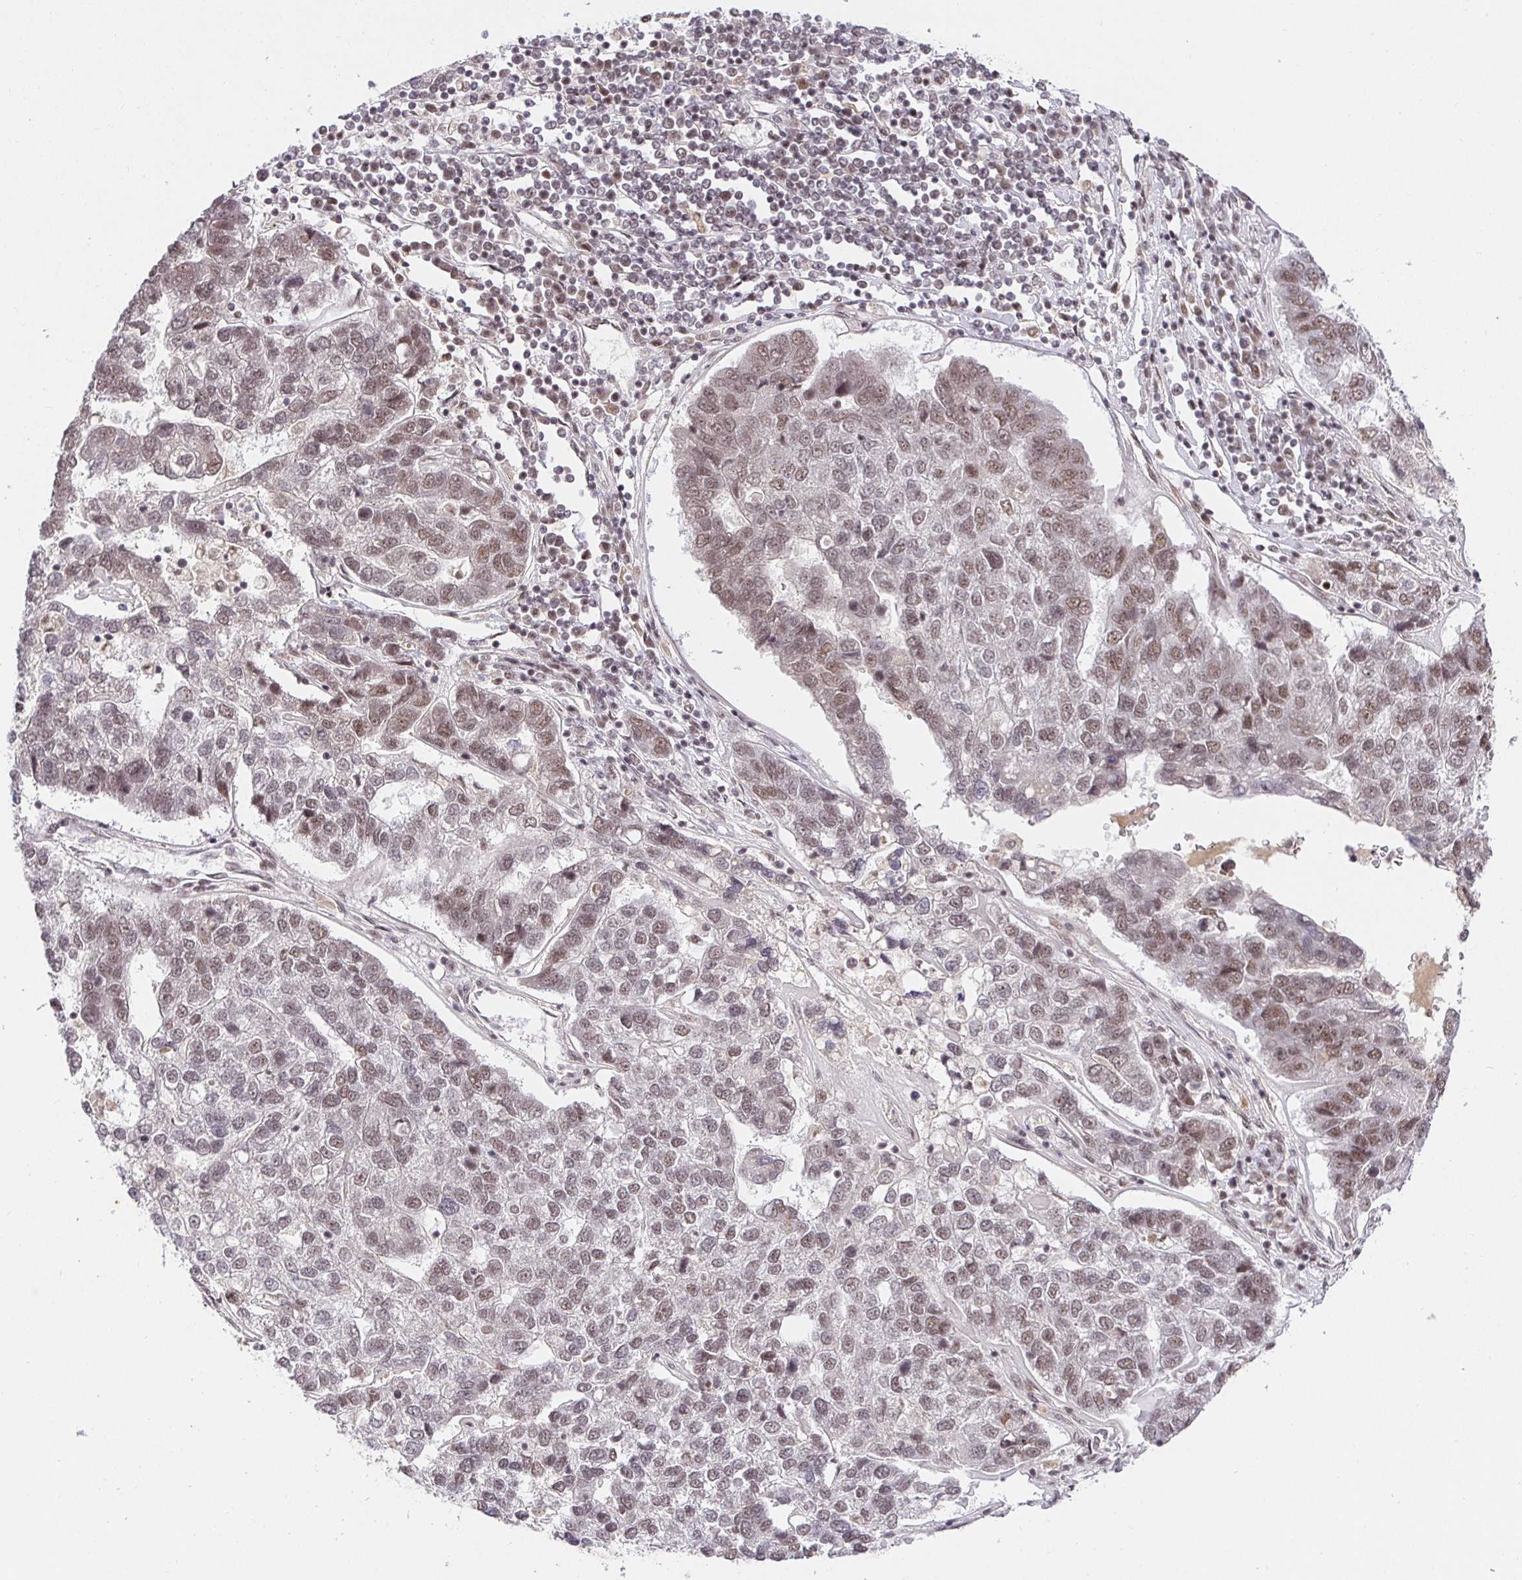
{"staining": {"intensity": "moderate", "quantity": "25%-75%", "location": "nuclear"}, "tissue": "pancreatic cancer", "cell_type": "Tumor cells", "image_type": "cancer", "snomed": [{"axis": "morphology", "description": "Adenocarcinoma, NOS"}, {"axis": "topography", "description": "Pancreas"}], "caption": "An immunohistochemistry photomicrograph of tumor tissue is shown. Protein staining in brown shows moderate nuclear positivity in pancreatic cancer (adenocarcinoma) within tumor cells.", "gene": "USF1", "patient": {"sex": "female", "age": 61}}